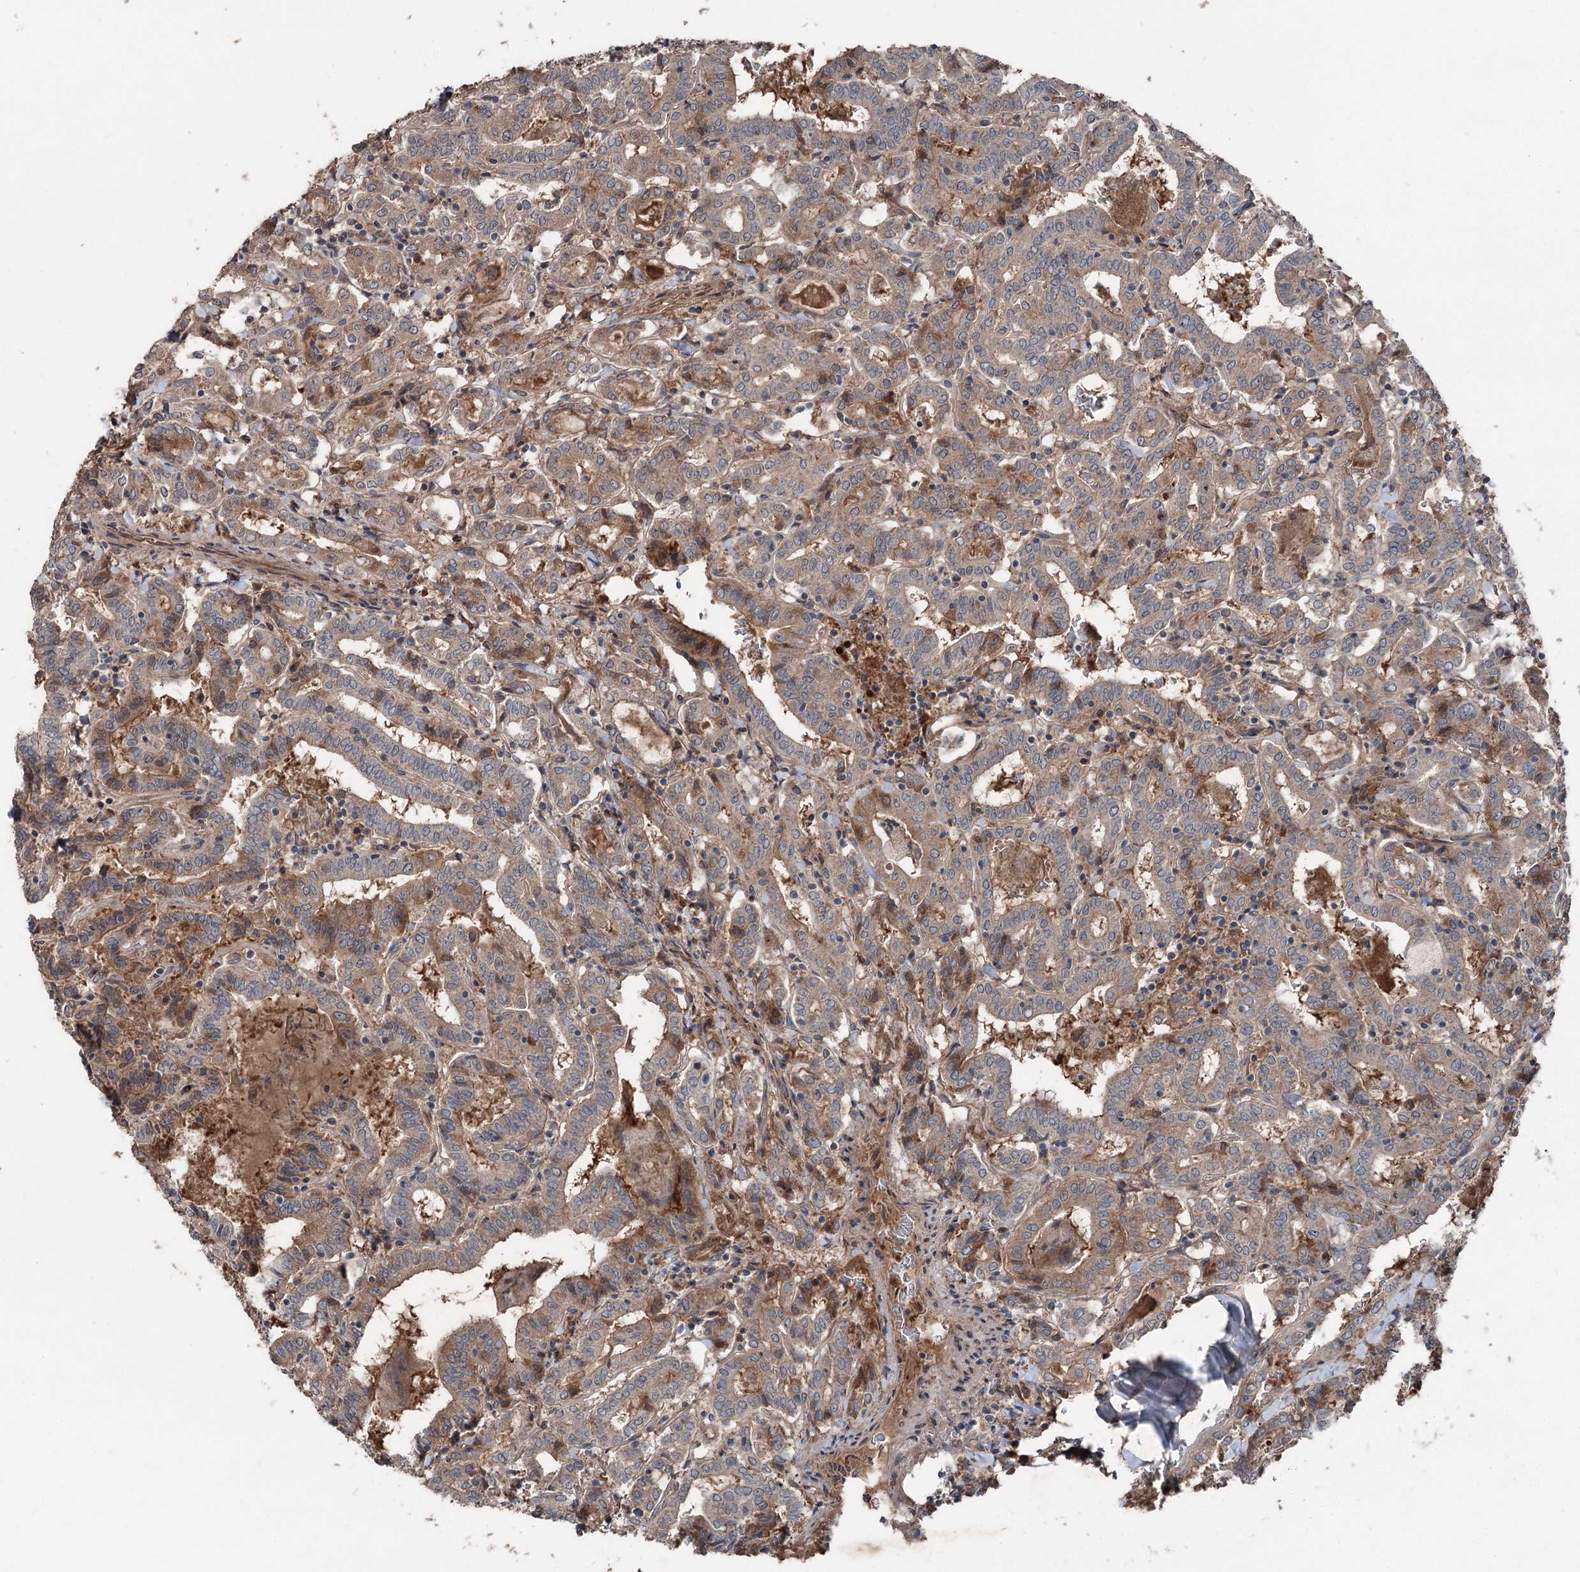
{"staining": {"intensity": "moderate", "quantity": "25%-75%", "location": "cytoplasmic/membranous"}, "tissue": "thyroid cancer", "cell_type": "Tumor cells", "image_type": "cancer", "snomed": [{"axis": "morphology", "description": "Papillary adenocarcinoma, NOS"}, {"axis": "topography", "description": "Thyroid gland"}], "caption": "Thyroid papillary adenocarcinoma was stained to show a protein in brown. There is medium levels of moderate cytoplasmic/membranous staining in about 25%-75% of tumor cells.", "gene": "MAPK8IP2", "patient": {"sex": "female", "age": 72}}